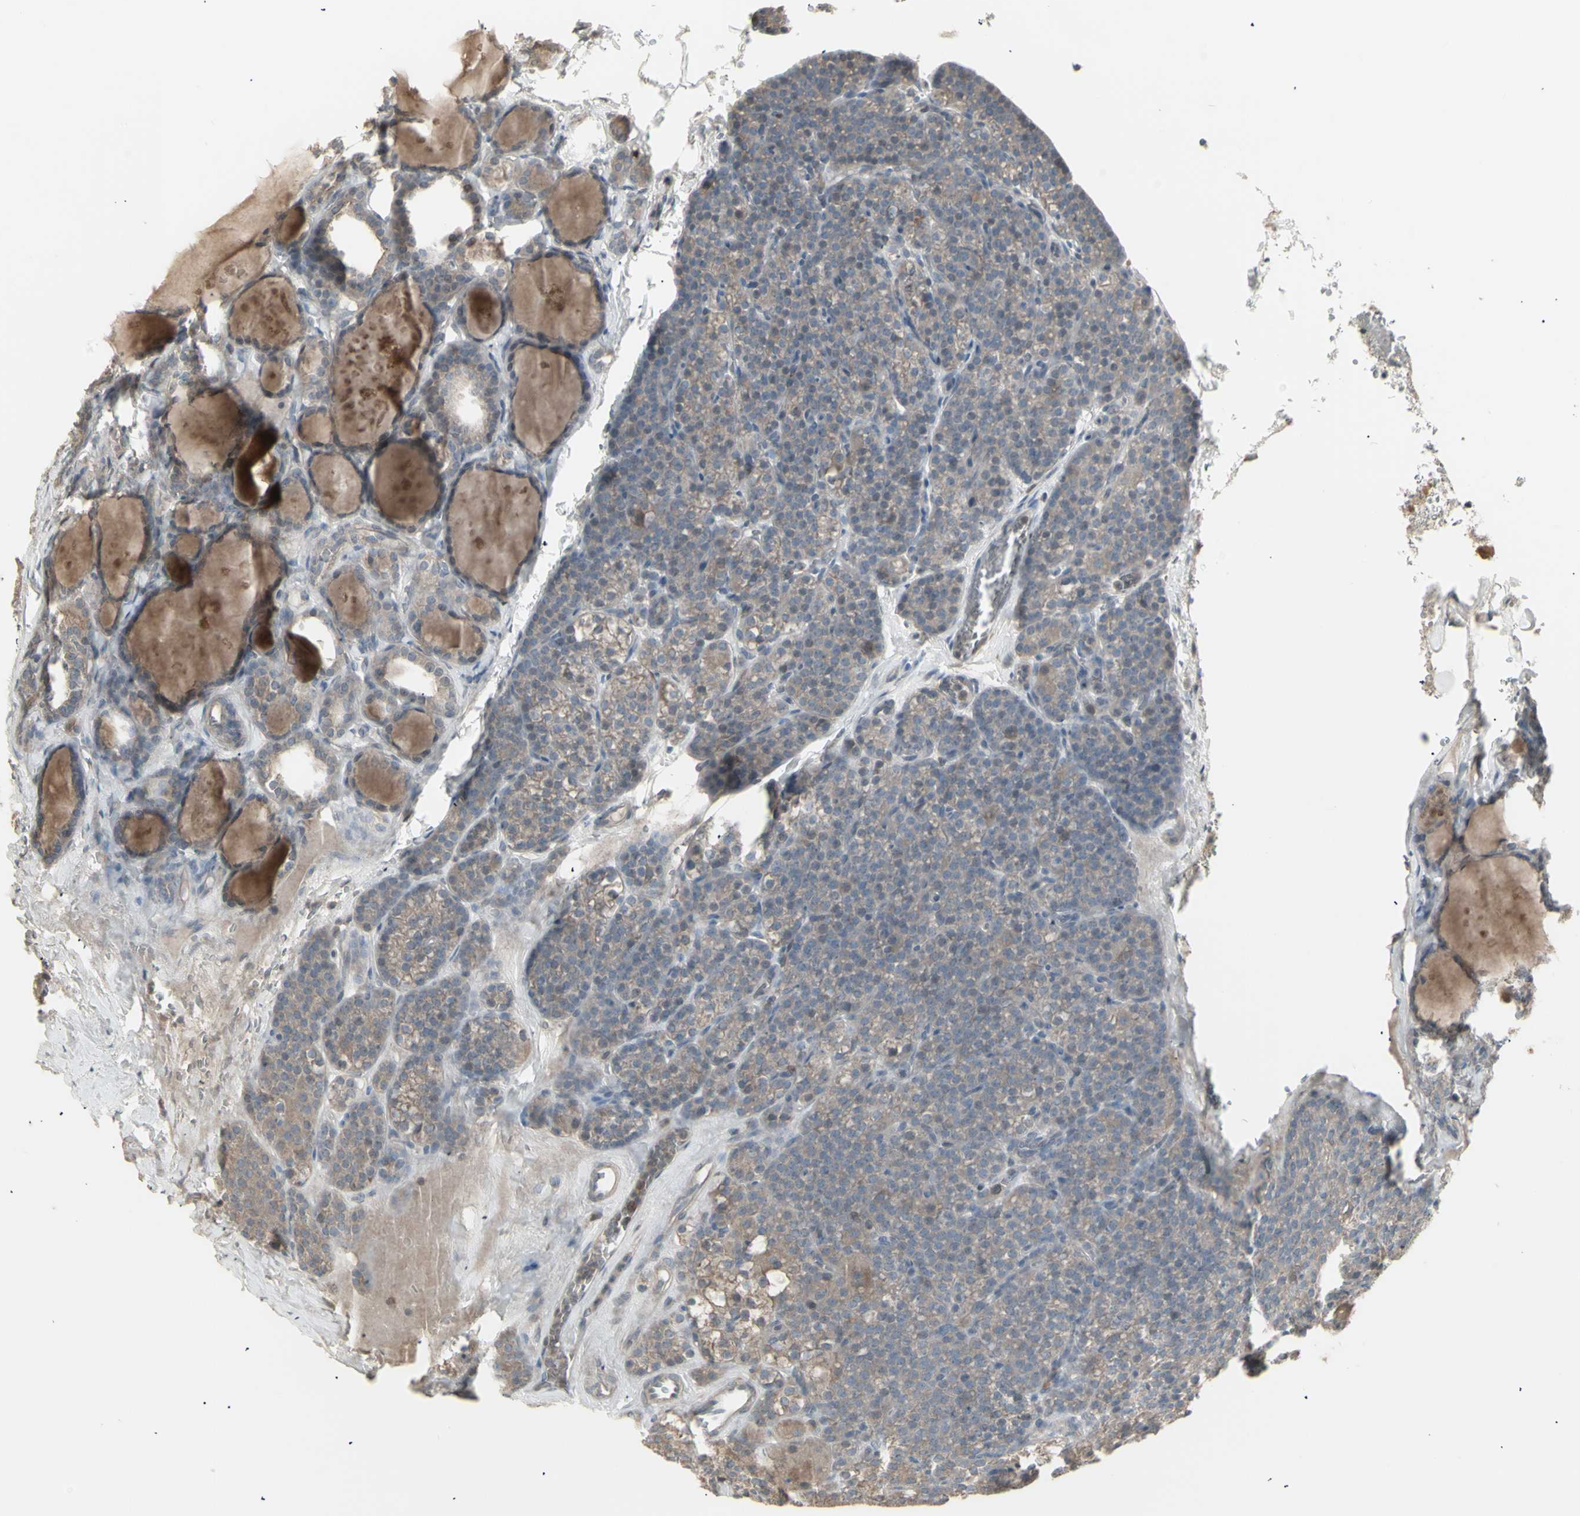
{"staining": {"intensity": "weak", "quantity": ">75%", "location": "cytoplasmic/membranous"}, "tissue": "parathyroid gland", "cell_type": "Glandular cells", "image_type": "normal", "snomed": [{"axis": "morphology", "description": "Normal tissue, NOS"}, {"axis": "topography", "description": "Parathyroid gland"}], "caption": "This histopathology image reveals immunohistochemistry (IHC) staining of normal parathyroid gland, with low weak cytoplasmic/membranous staining in about >75% of glandular cells.", "gene": "CSK", "patient": {"sex": "female", "age": 57}}